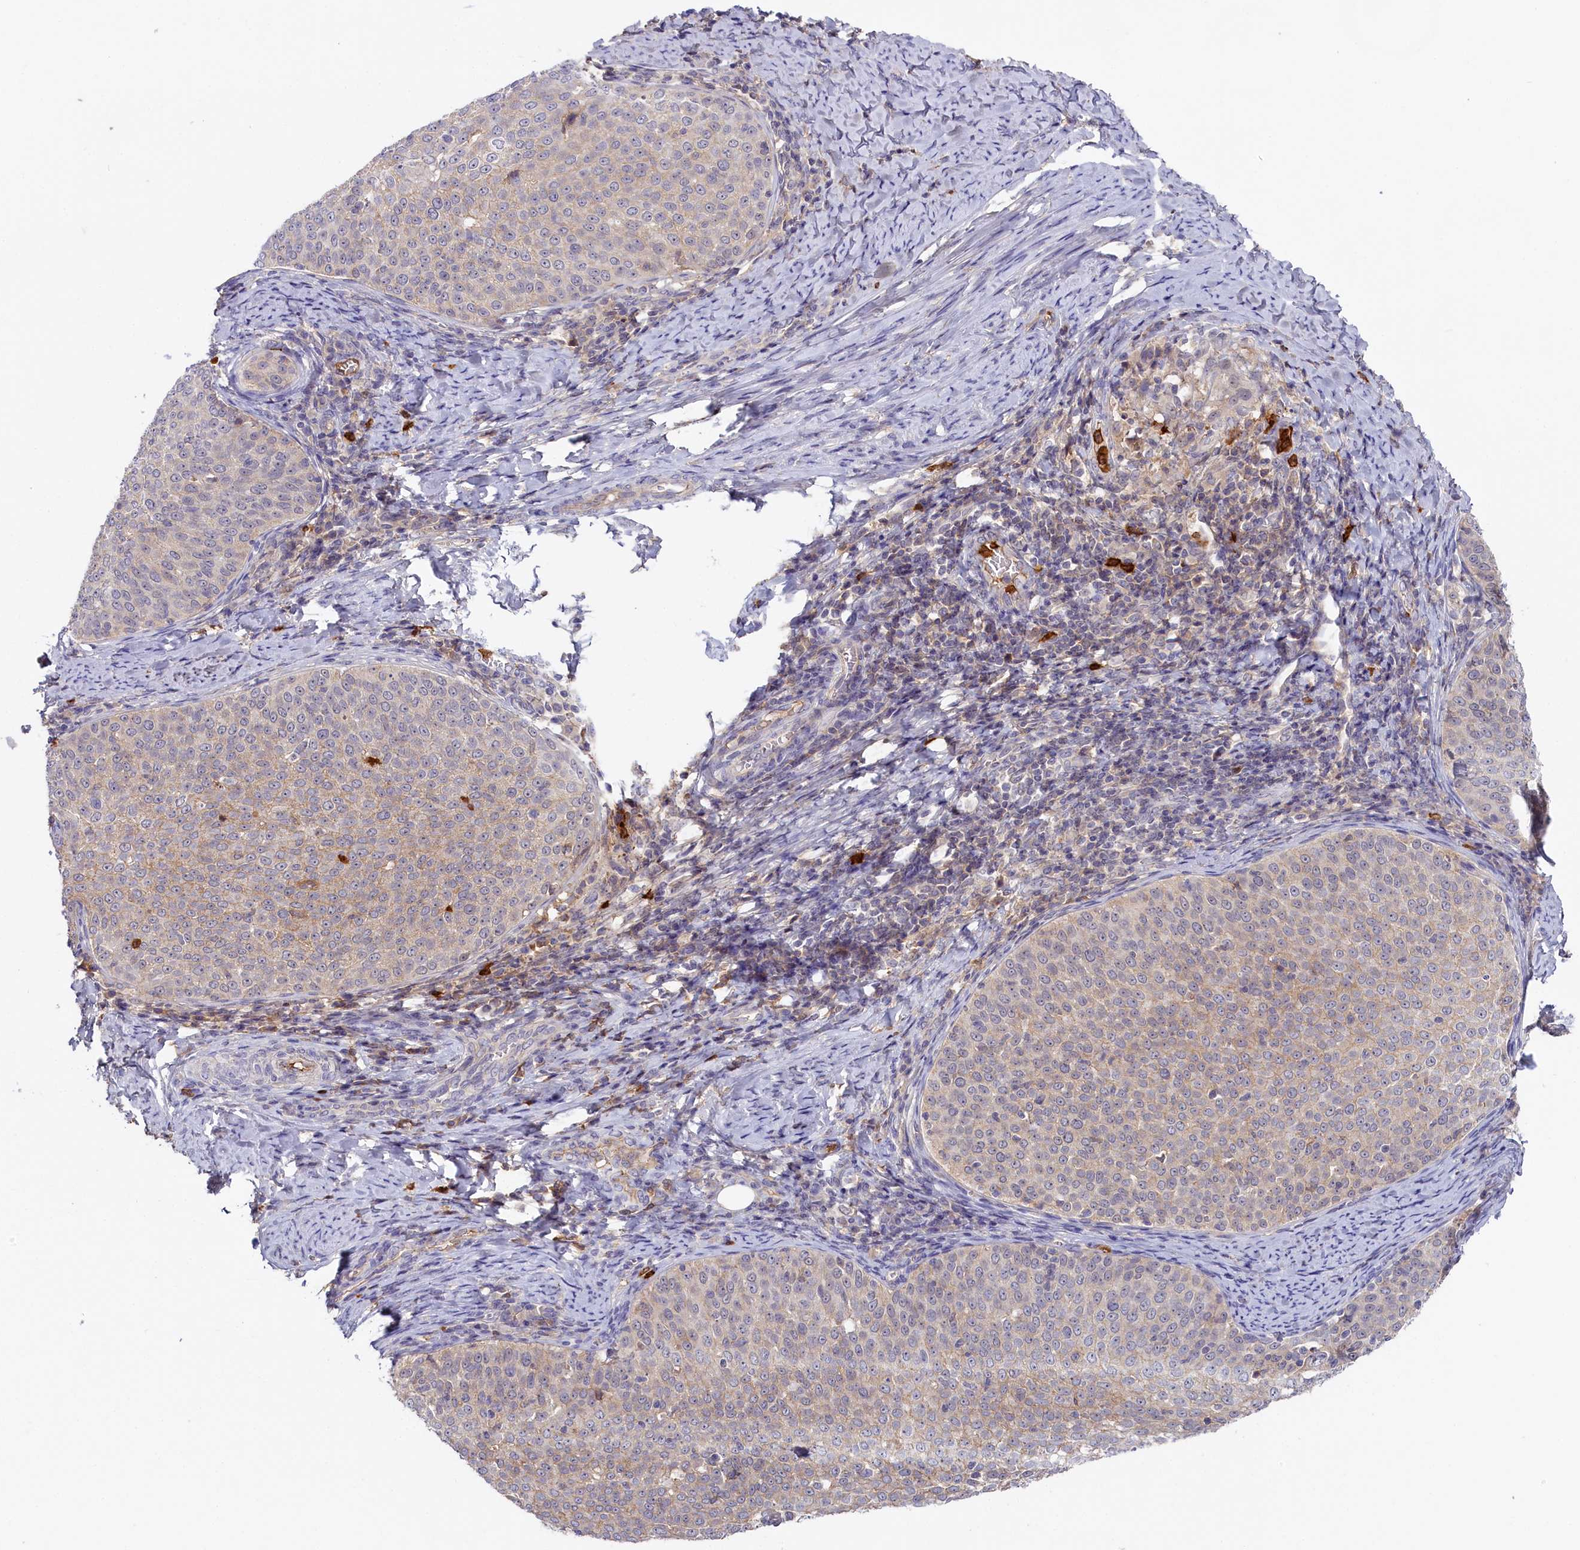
{"staining": {"intensity": "weak", "quantity": "25%-75%", "location": "cytoplasmic/membranous"}, "tissue": "cervical cancer", "cell_type": "Tumor cells", "image_type": "cancer", "snomed": [{"axis": "morphology", "description": "Squamous cell carcinoma, NOS"}, {"axis": "topography", "description": "Cervix"}], "caption": "High-magnification brightfield microscopy of cervical cancer stained with DAB (3,3'-diaminobenzidine) (brown) and counterstained with hematoxylin (blue). tumor cells exhibit weak cytoplasmic/membranous positivity is present in about25%-75% of cells.", "gene": "ADGRD1", "patient": {"sex": "female", "age": 57}}